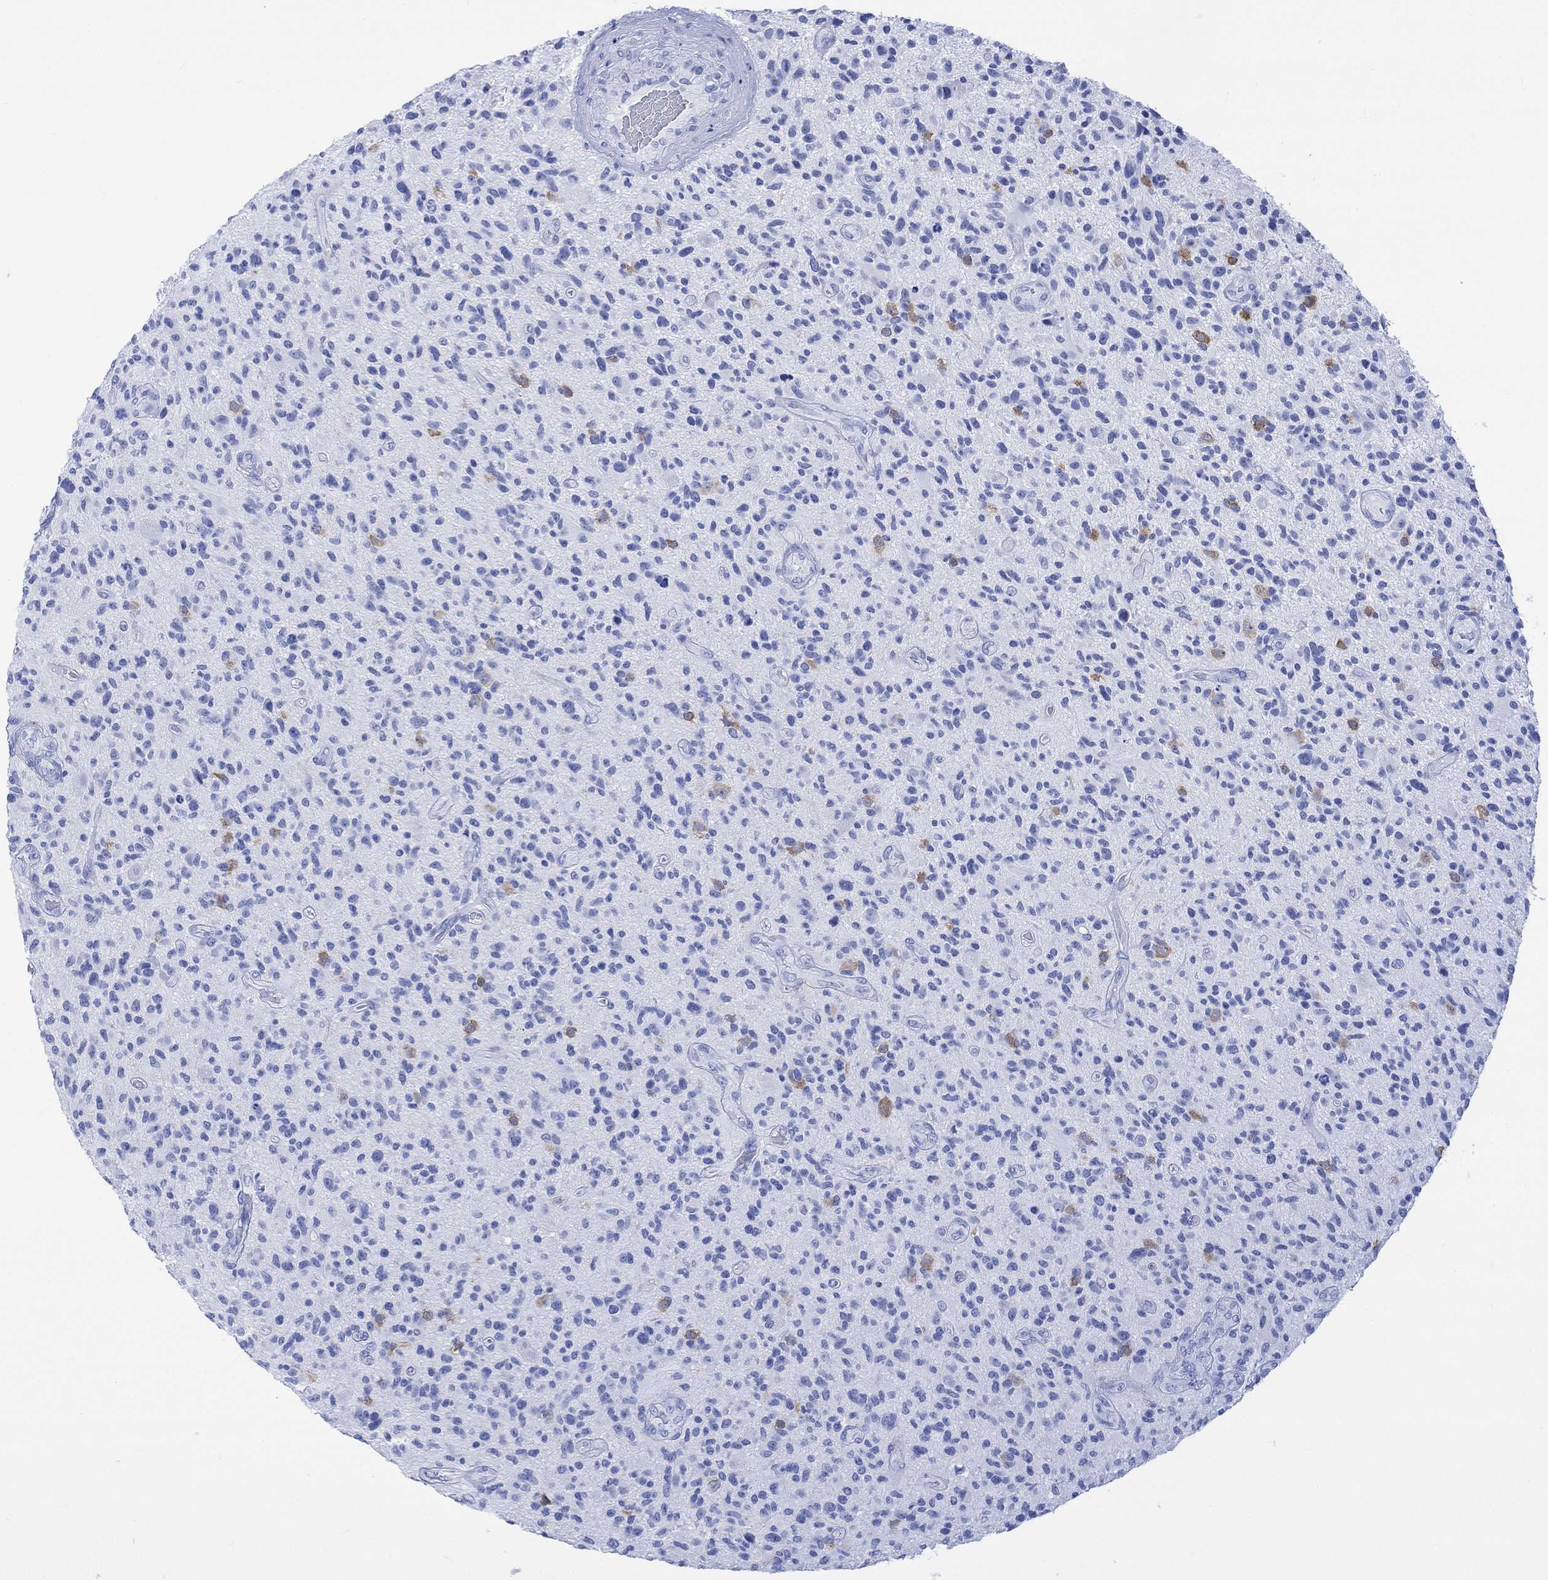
{"staining": {"intensity": "negative", "quantity": "none", "location": "none"}, "tissue": "glioma", "cell_type": "Tumor cells", "image_type": "cancer", "snomed": [{"axis": "morphology", "description": "Glioma, malignant, High grade"}, {"axis": "topography", "description": "Brain"}], "caption": "Photomicrograph shows no protein expression in tumor cells of glioma tissue. (Immunohistochemistry (ihc), brightfield microscopy, high magnification).", "gene": "CELF4", "patient": {"sex": "male", "age": 47}}